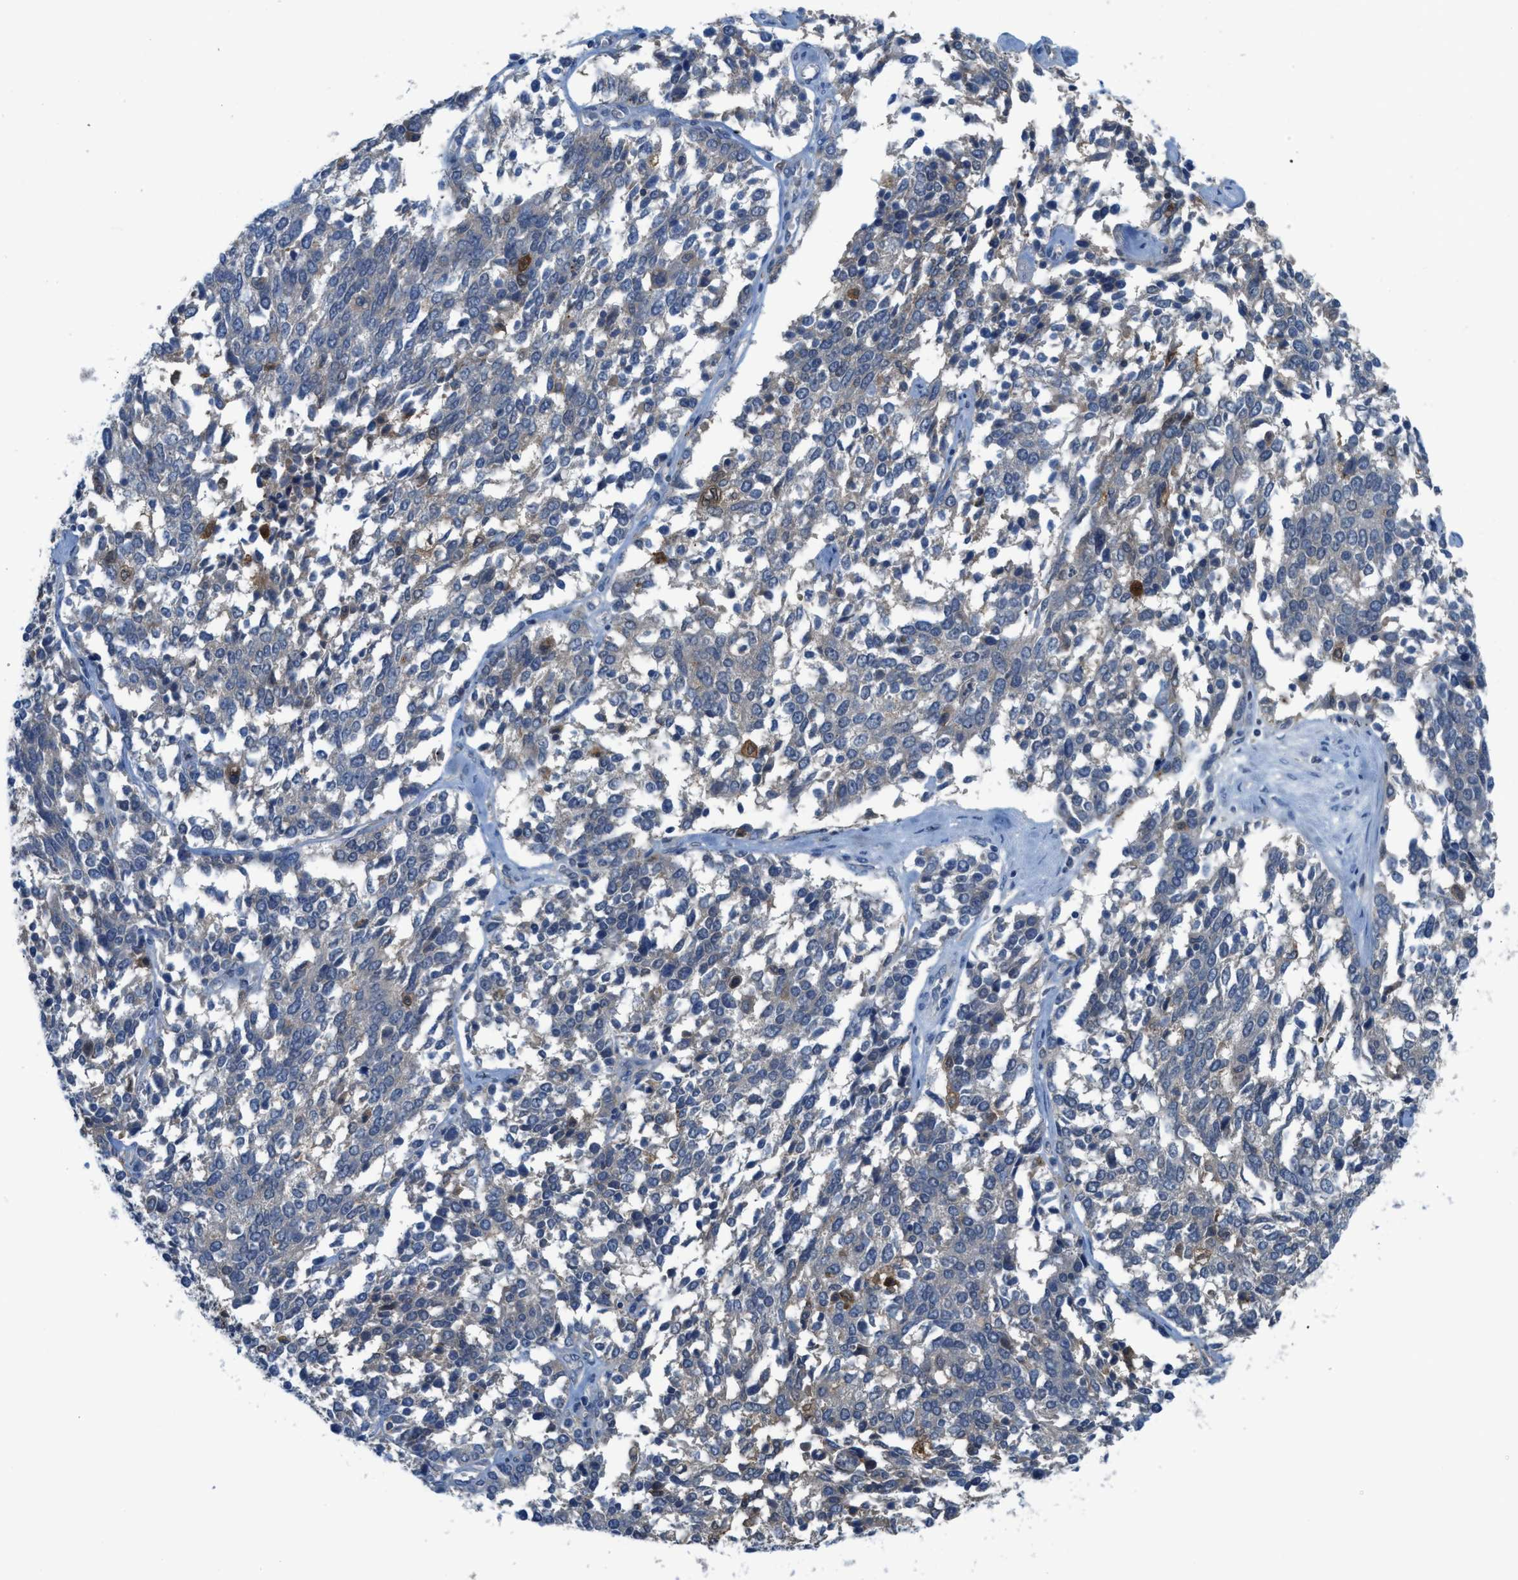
{"staining": {"intensity": "negative", "quantity": "none", "location": "none"}, "tissue": "ovarian cancer", "cell_type": "Tumor cells", "image_type": "cancer", "snomed": [{"axis": "morphology", "description": "Cystadenocarcinoma, serous, NOS"}, {"axis": "topography", "description": "Ovary"}], "caption": "Photomicrograph shows no protein staining in tumor cells of ovarian serous cystadenocarcinoma tissue. (DAB (3,3'-diaminobenzidine) IHC with hematoxylin counter stain).", "gene": "CSTB", "patient": {"sex": "female", "age": 44}}